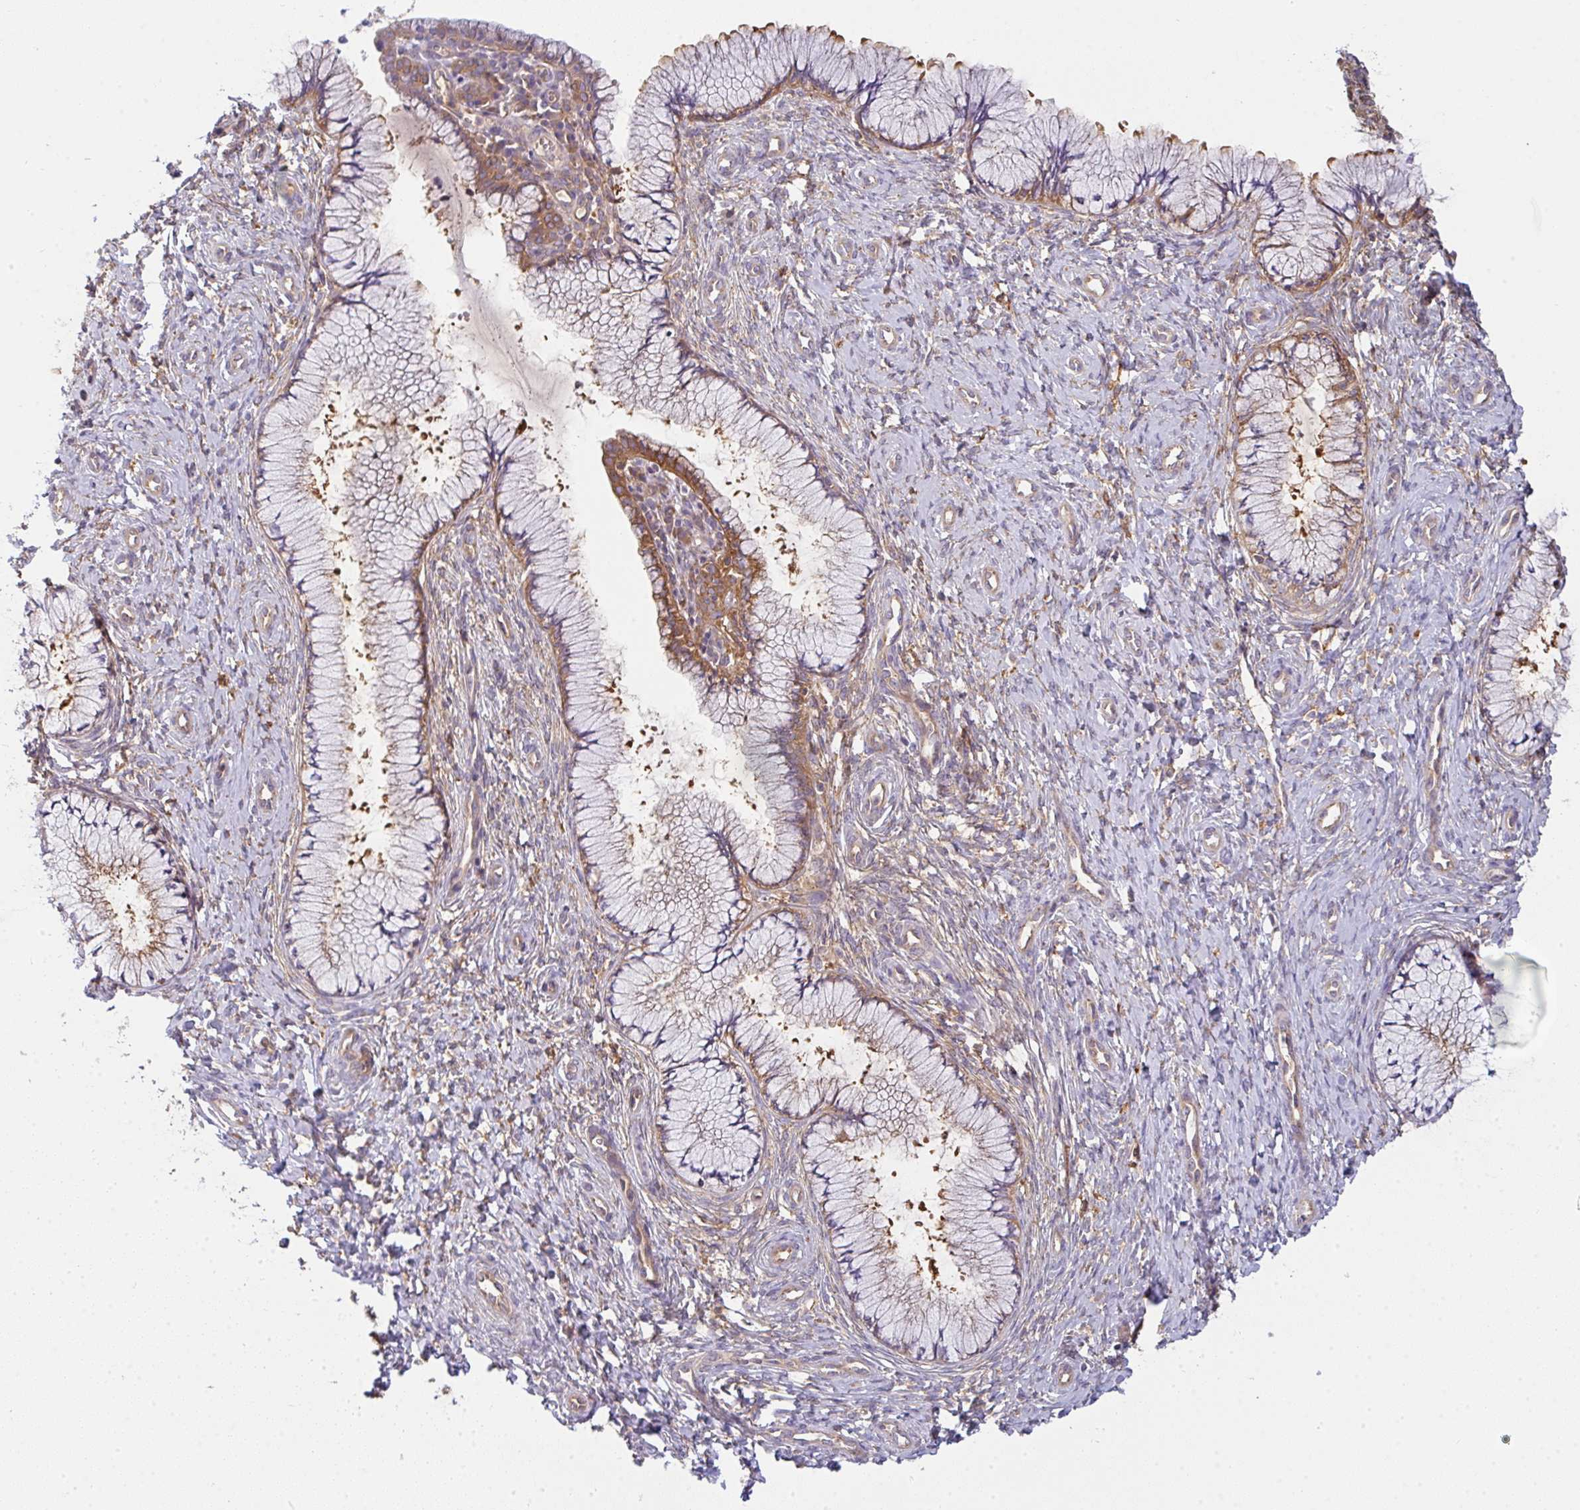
{"staining": {"intensity": "weak", "quantity": "<25%", "location": "cytoplasmic/membranous"}, "tissue": "cervix", "cell_type": "Glandular cells", "image_type": "normal", "snomed": [{"axis": "morphology", "description": "Normal tissue, NOS"}, {"axis": "topography", "description": "Cervix"}], "caption": "DAB immunohistochemical staining of benign human cervix reveals no significant staining in glandular cells.", "gene": "SNX5", "patient": {"sex": "female", "age": 37}}